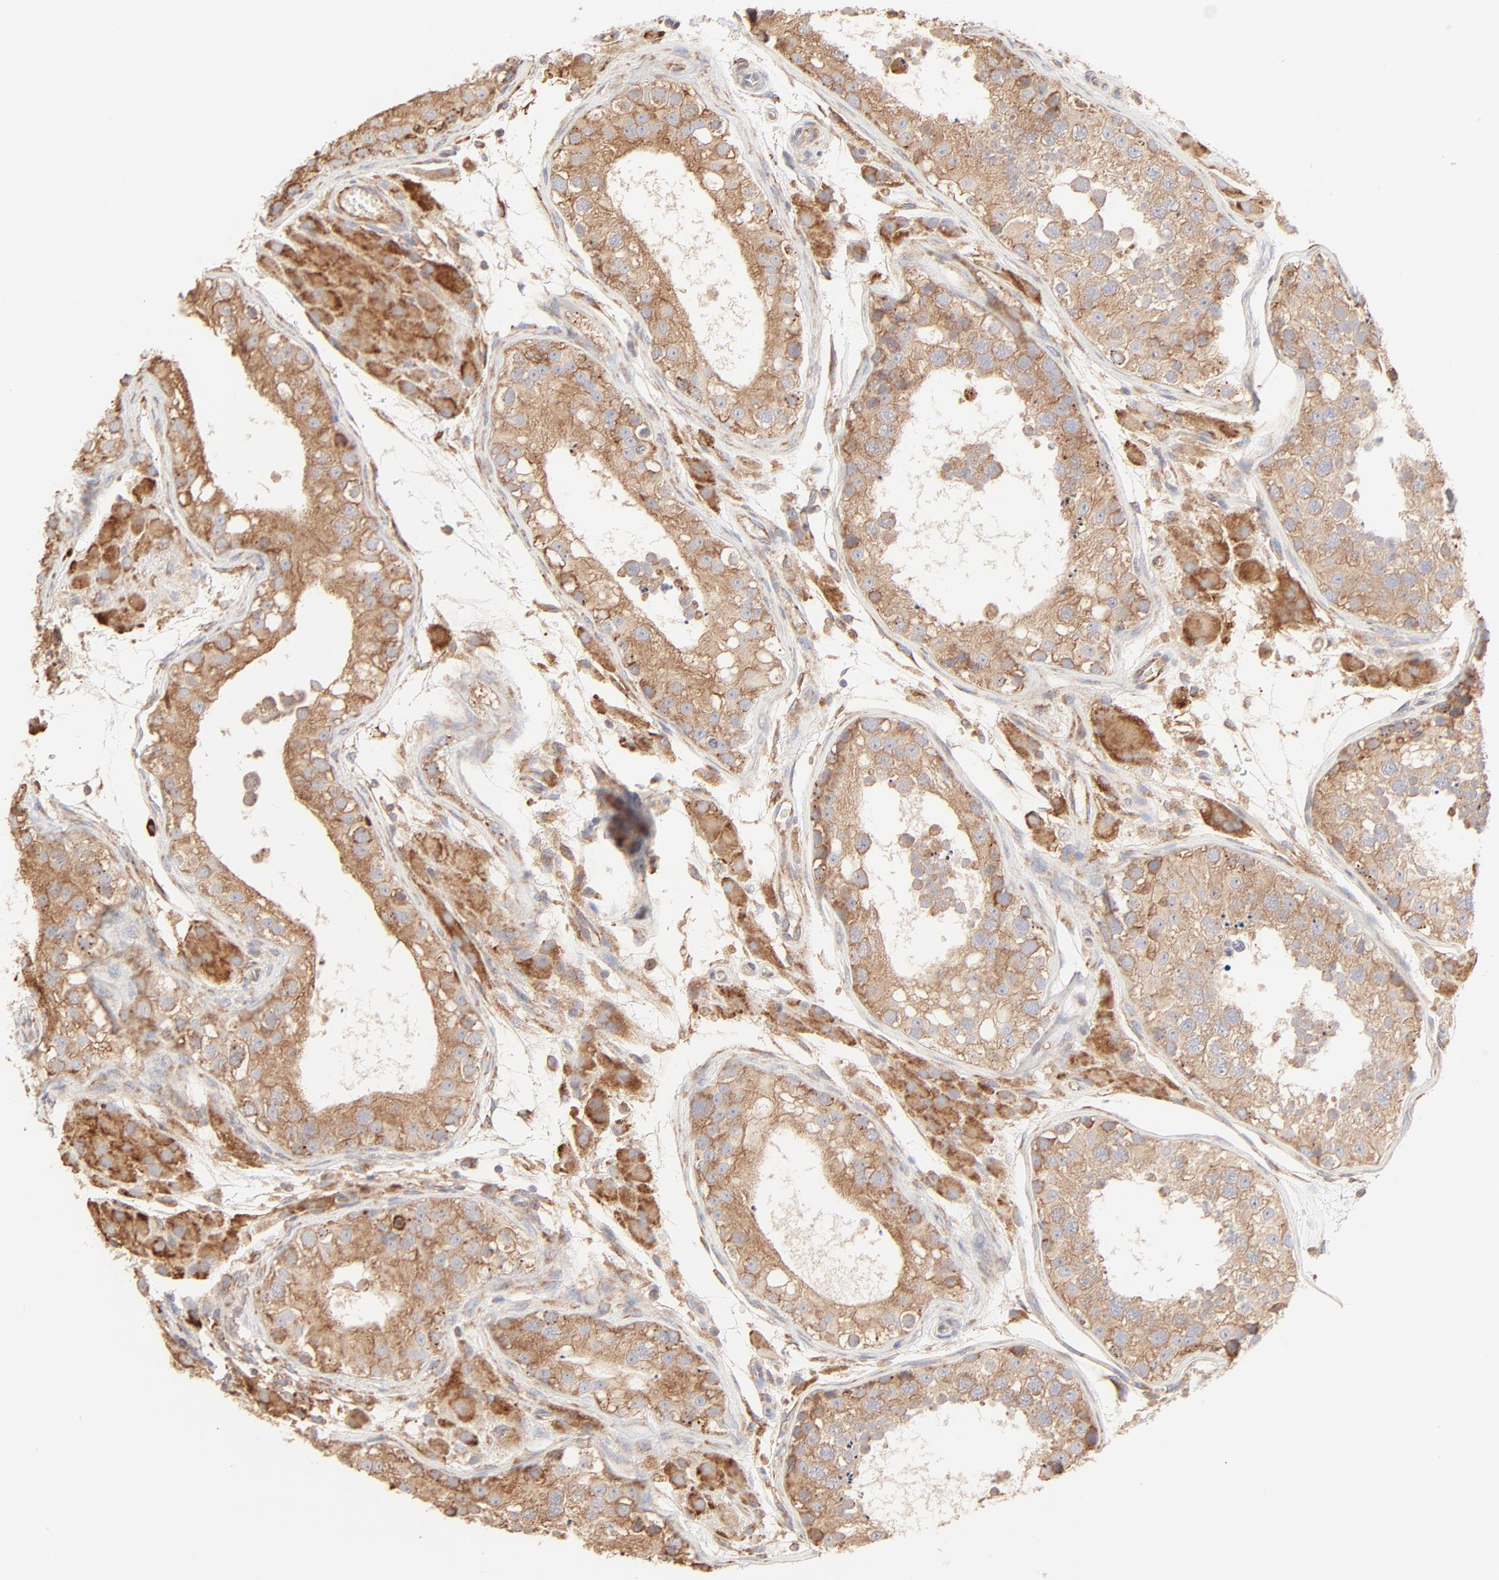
{"staining": {"intensity": "weak", "quantity": ">75%", "location": "cytoplasmic/membranous"}, "tissue": "testis", "cell_type": "Cells in seminiferous ducts", "image_type": "normal", "snomed": [{"axis": "morphology", "description": "Normal tissue, NOS"}, {"axis": "topography", "description": "Testis"}], "caption": "Immunohistochemistry of unremarkable testis shows low levels of weak cytoplasmic/membranous staining in about >75% of cells in seminiferous ducts.", "gene": "RPS20", "patient": {"sex": "male", "age": 26}}